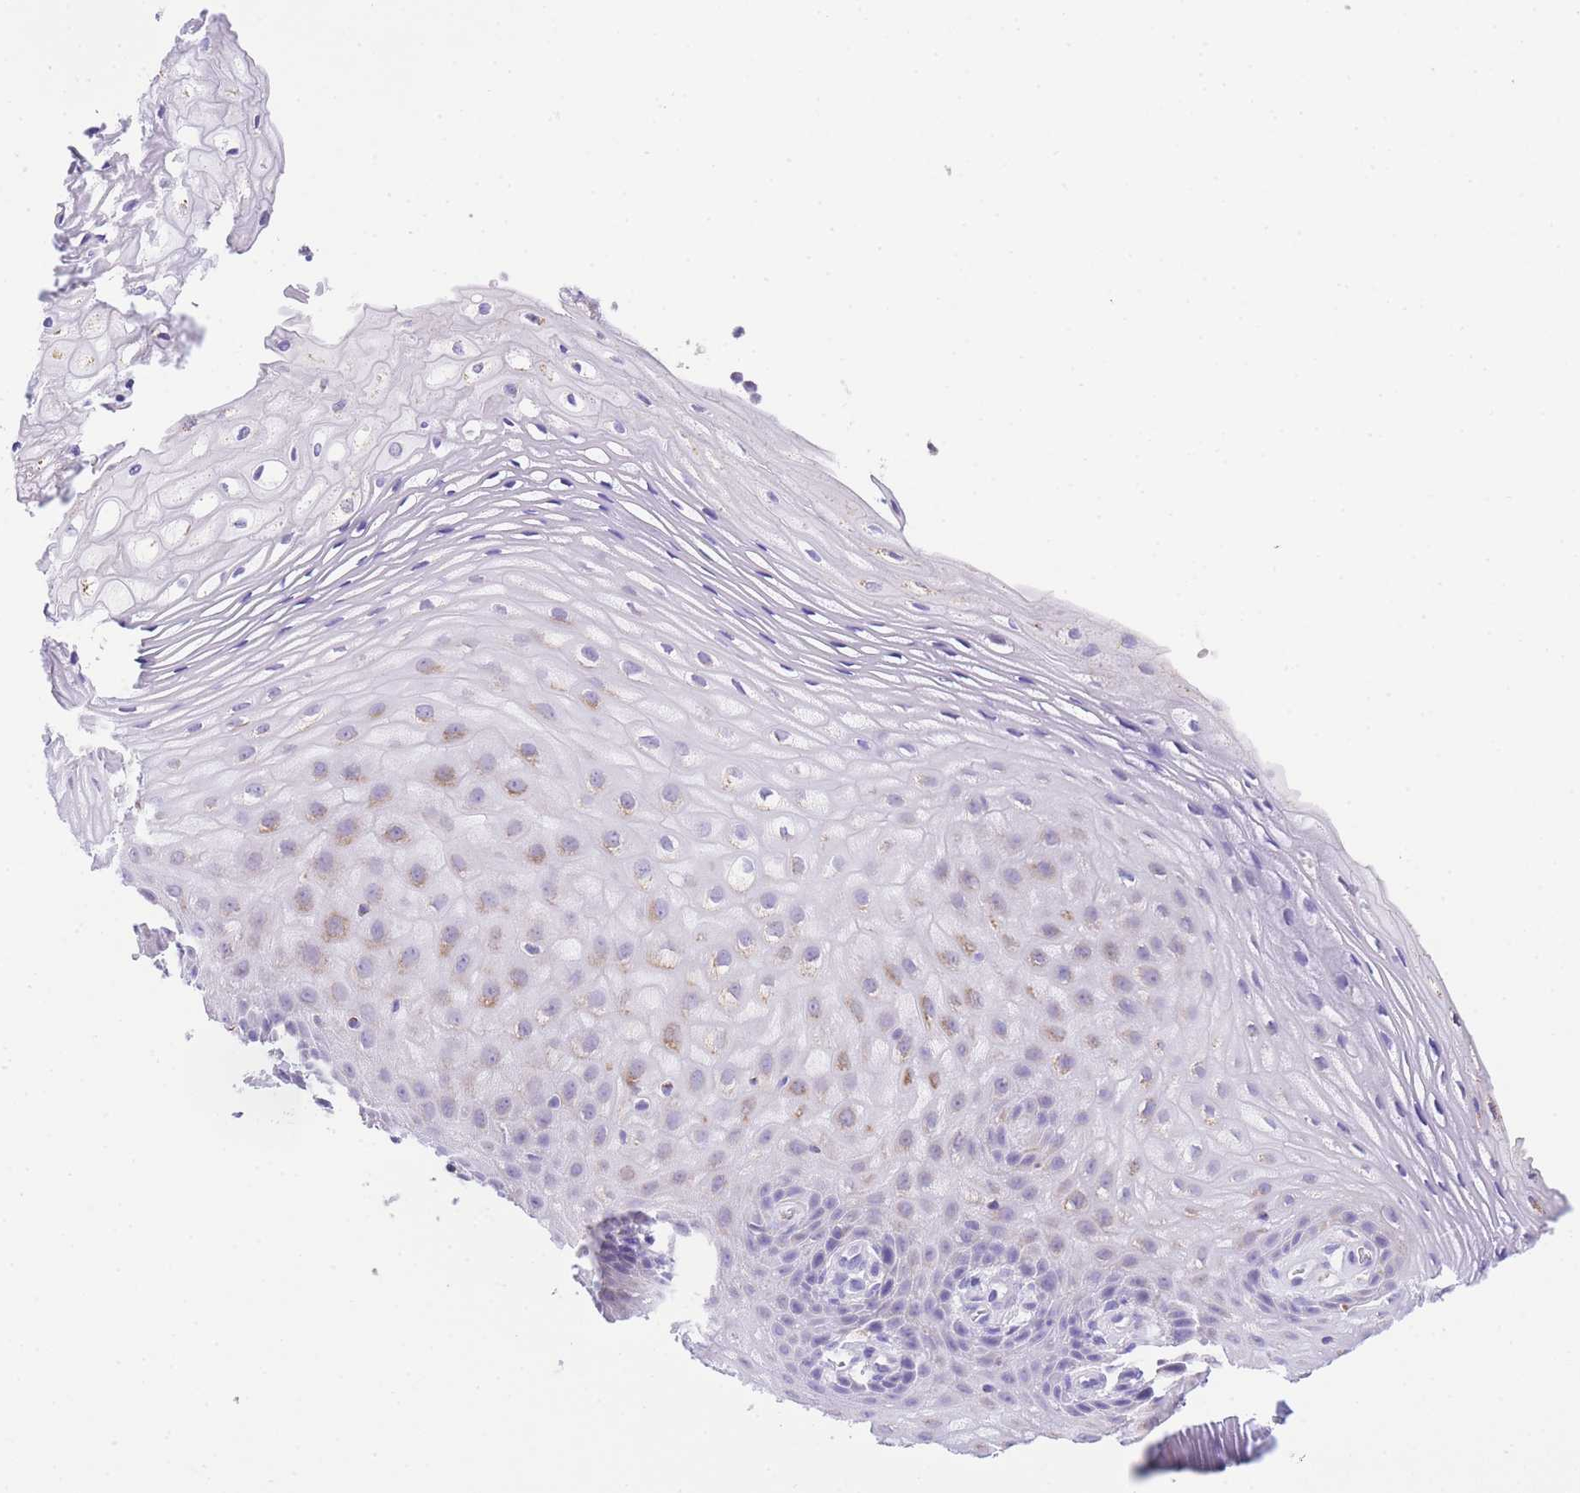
{"staining": {"intensity": "weak", "quantity": "25%-75%", "location": "cytoplasmic/membranous"}, "tissue": "vagina", "cell_type": "Squamous epithelial cells", "image_type": "normal", "snomed": [{"axis": "morphology", "description": "Normal tissue, NOS"}, {"axis": "topography", "description": "Vagina"}], "caption": "High-power microscopy captured an immunohistochemistry (IHC) photomicrograph of unremarkable vagina, revealing weak cytoplasmic/membranous staining in approximately 25%-75% of squamous epithelial cells.", "gene": "NKD2", "patient": {"sex": "female", "age": 60}}